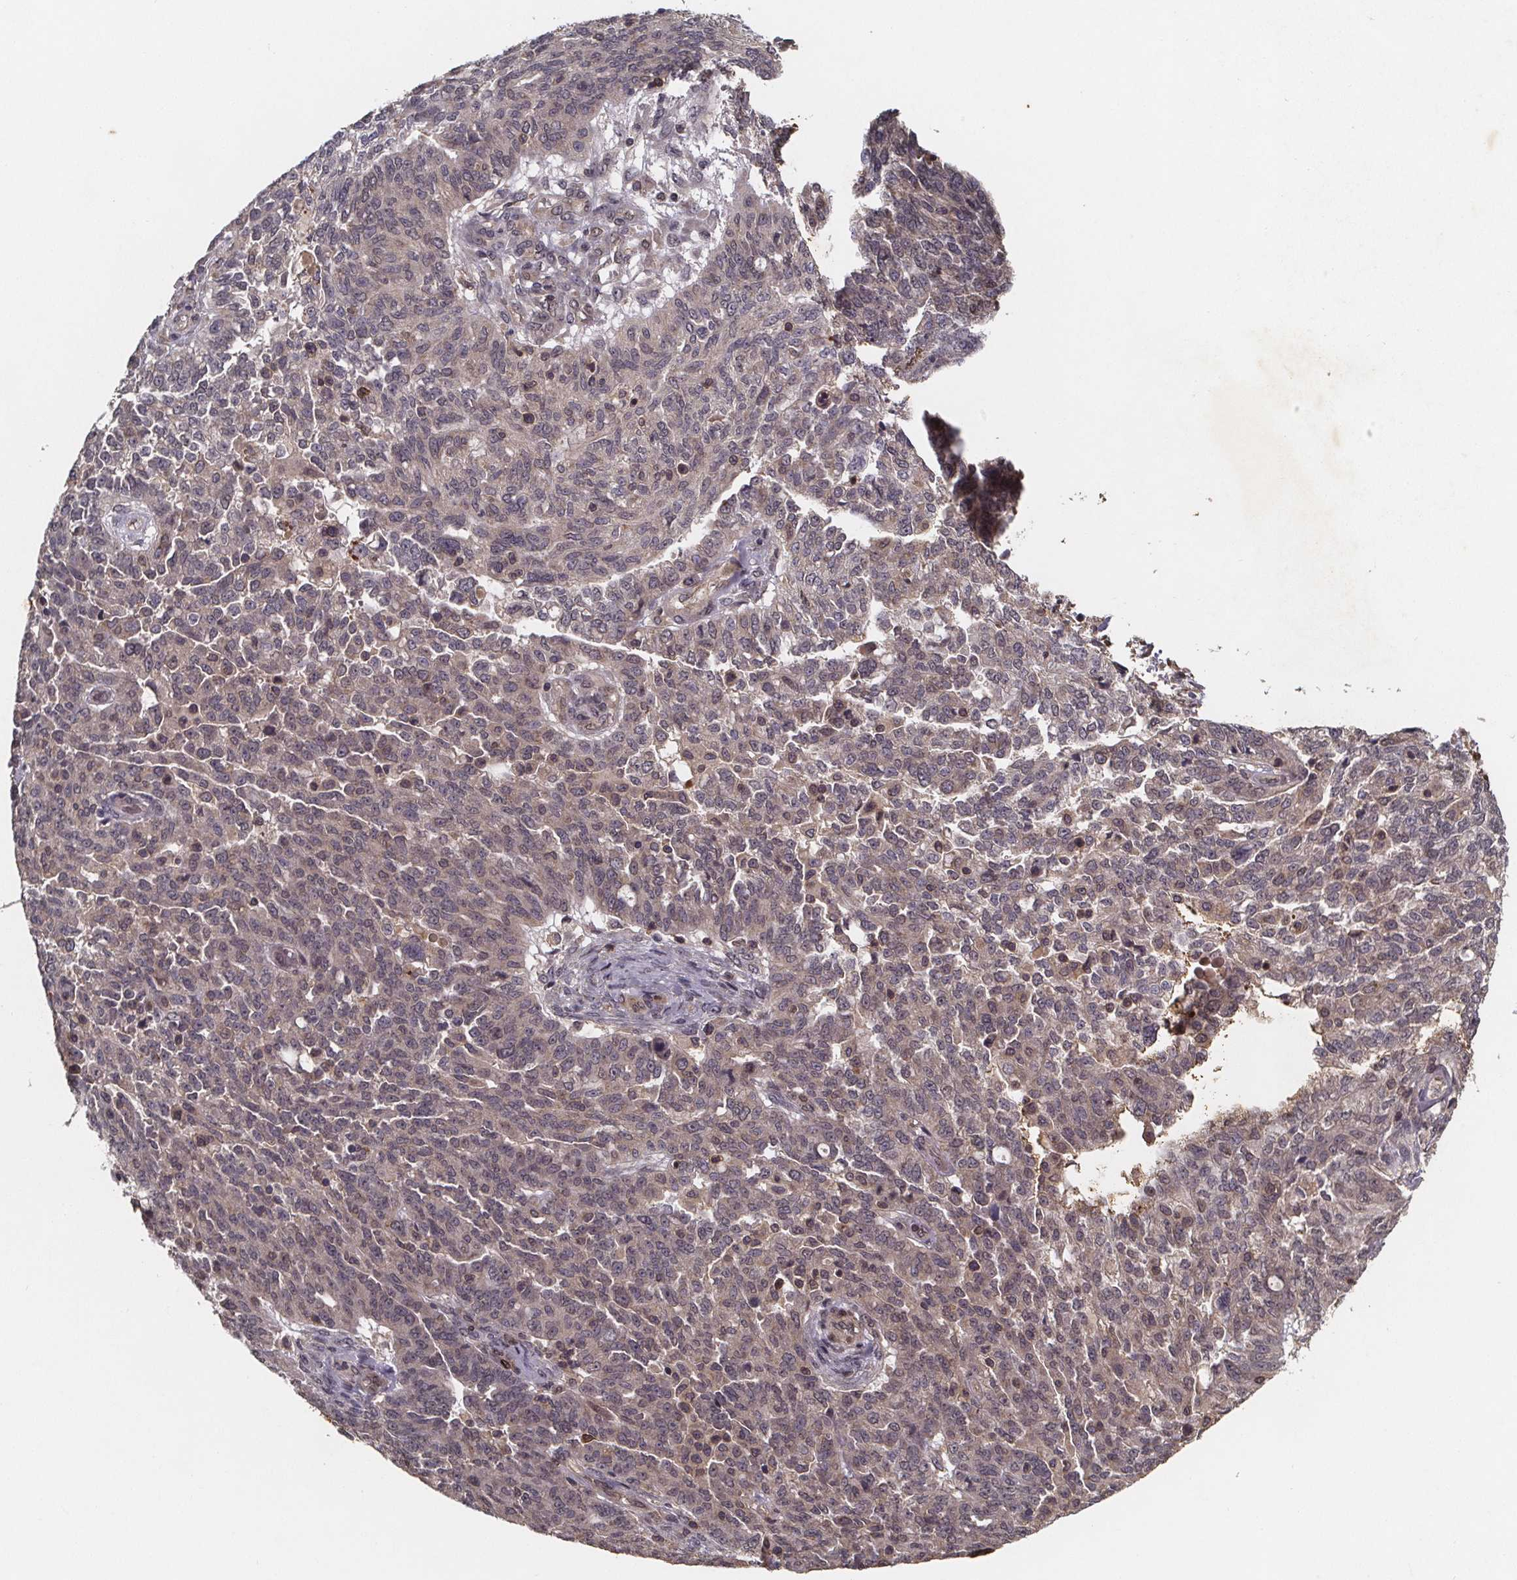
{"staining": {"intensity": "weak", "quantity": "<25%", "location": "cytoplasmic/membranous"}, "tissue": "ovarian cancer", "cell_type": "Tumor cells", "image_type": "cancer", "snomed": [{"axis": "morphology", "description": "Cystadenocarcinoma, serous, NOS"}, {"axis": "topography", "description": "Ovary"}], "caption": "Immunohistochemistry photomicrograph of neoplastic tissue: ovarian serous cystadenocarcinoma stained with DAB (3,3'-diaminobenzidine) demonstrates no significant protein staining in tumor cells. Nuclei are stained in blue.", "gene": "PIERCE2", "patient": {"sex": "female", "age": 67}}